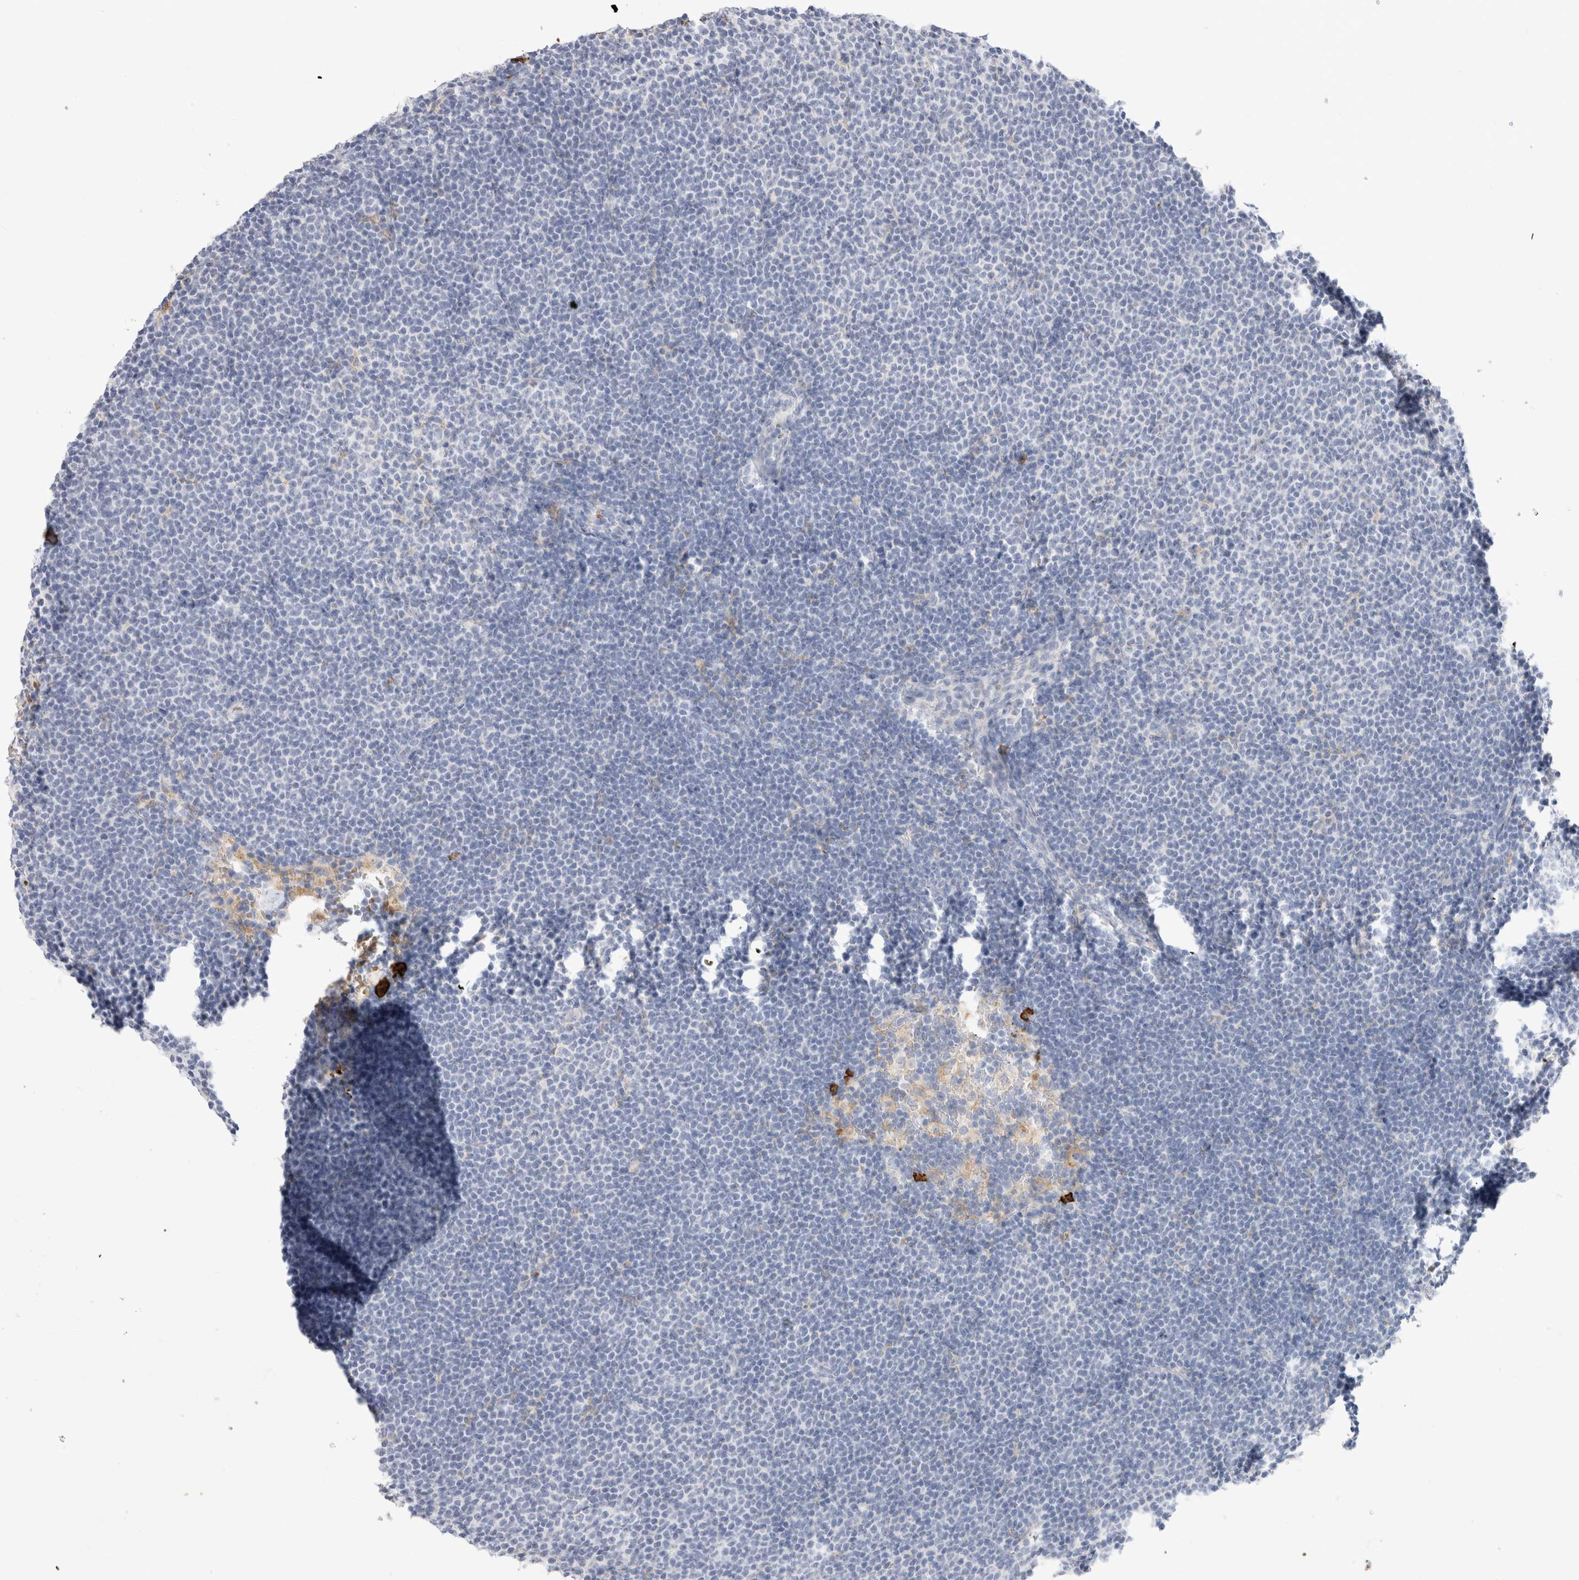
{"staining": {"intensity": "negative", "quantity": "none", "location": "none"}, "tissue": "lymphoma", "cell_type": "Tumor cells", "image_type": "cancer", "snomed": [{"axis": "morphology", "description": "Malignant lymphoma, non-Hodgkin's type, Low grade"}, {"axis": "topography", "description": "Lymph node"}], "caption": "High power microscopy micrograph of an immunohistochemistry (IHC) micrograph of low-grade malignant lymphoma, non-Hodgkin's type, revealing no significant positivity in tumor cells. Nuclei are stained in blue.", "gene": "CD38", "patient": {"sex": "female", "age": 53}}